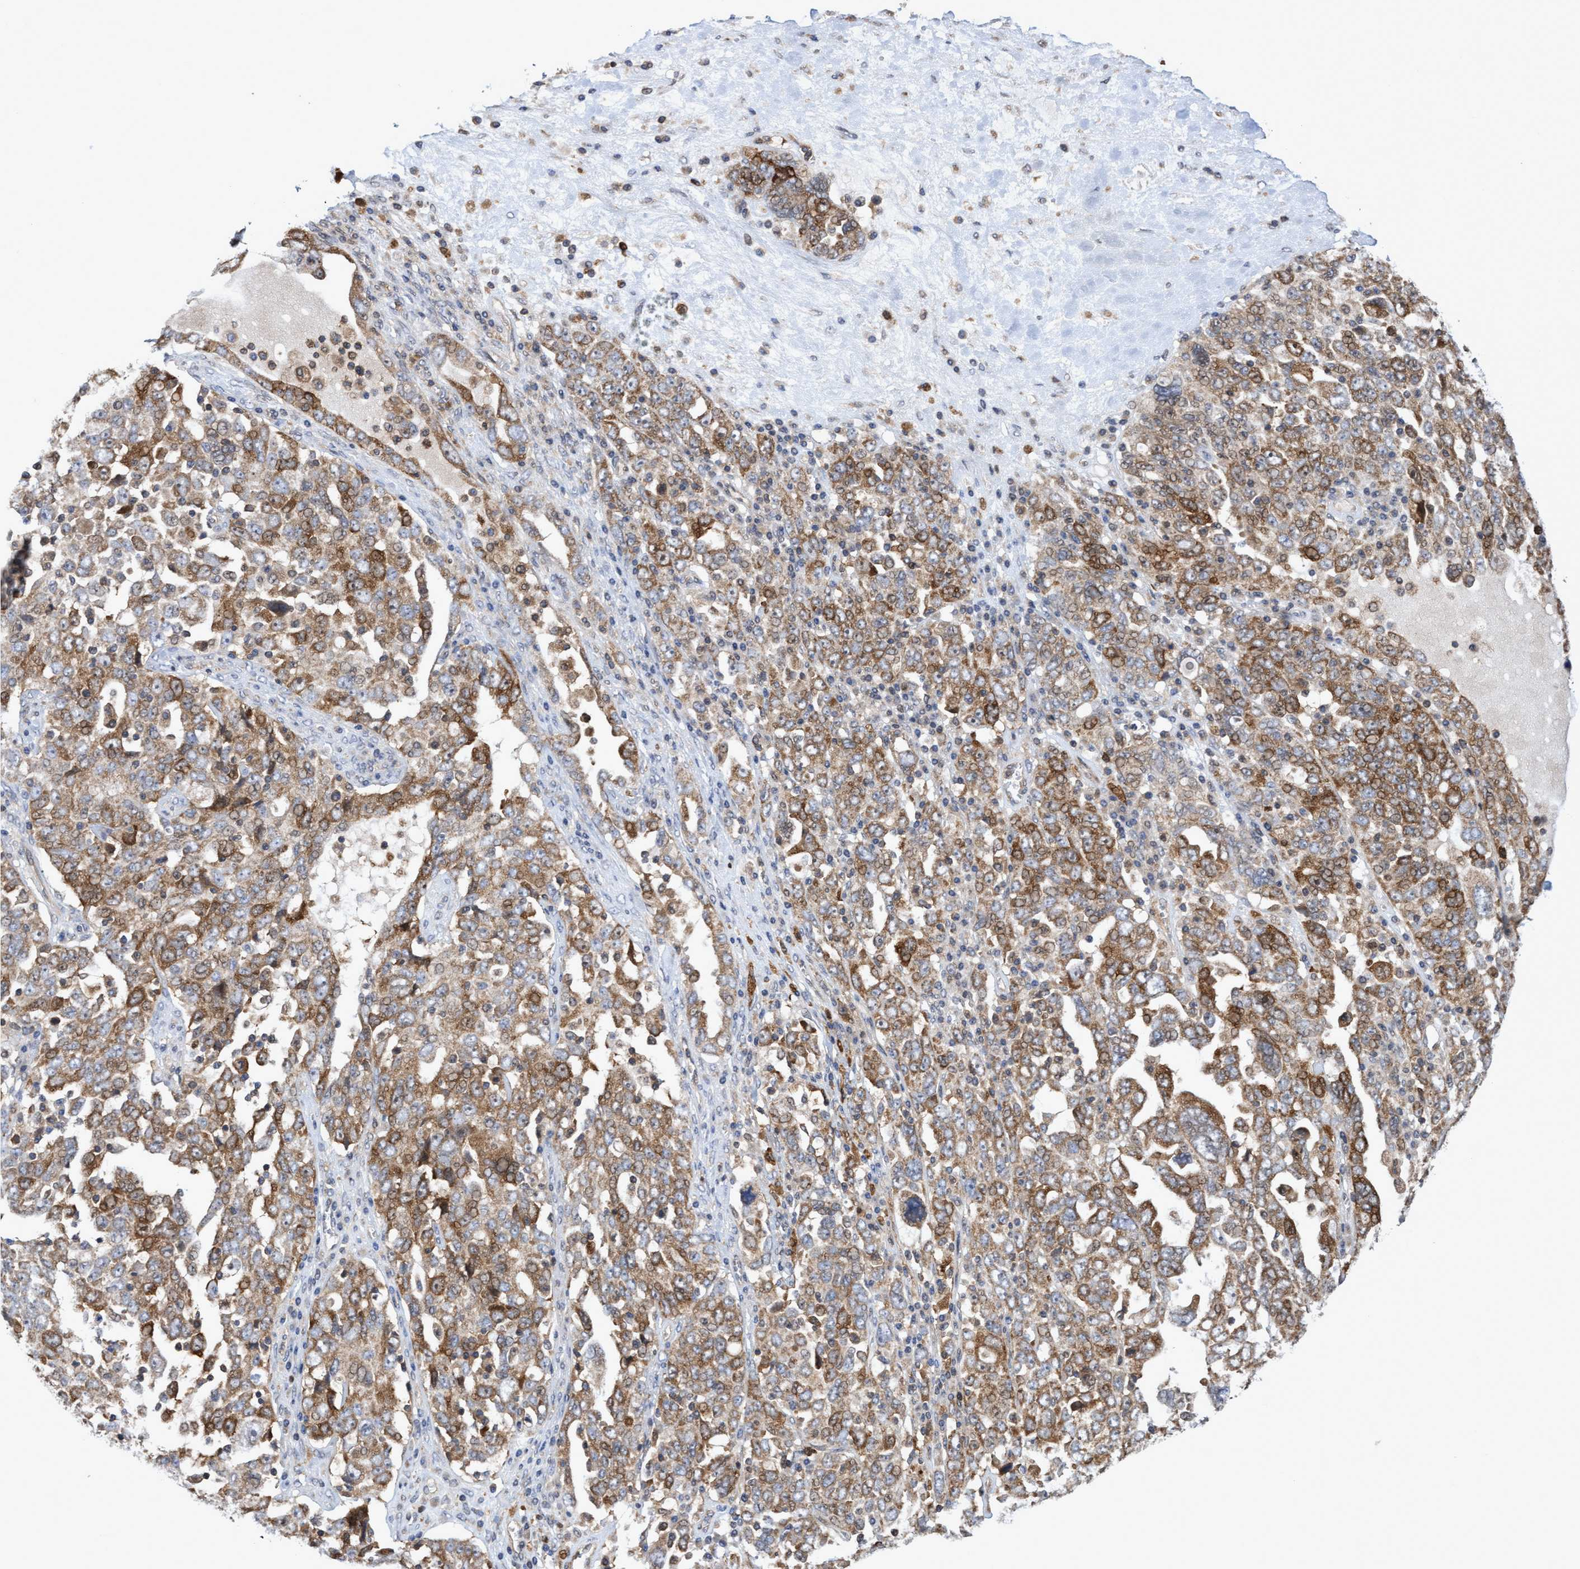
{"staining": {"intensity": "moderate", "quantity": ">75%", "location": "cytoplasmic/membranous,nuclear"}, "tissue": "ovarian cancer", "cell_type": "Tumor cells", "image_type": "cancer", "snomed": [{"axis": "morphology", "description": "Carcinoma, endometroid"}, {"axis": "topography", "description": "Ovary"}], "caption": "Immunohistochemical staining of endometroid carcinoma (ovarian) reveals medium levels of moderate cytoplasmic/membranous and nuclear expression in approximately >75% of tumor cells.", "gene": "SLBP", "patient": {"sex": "female", "age": 62}}